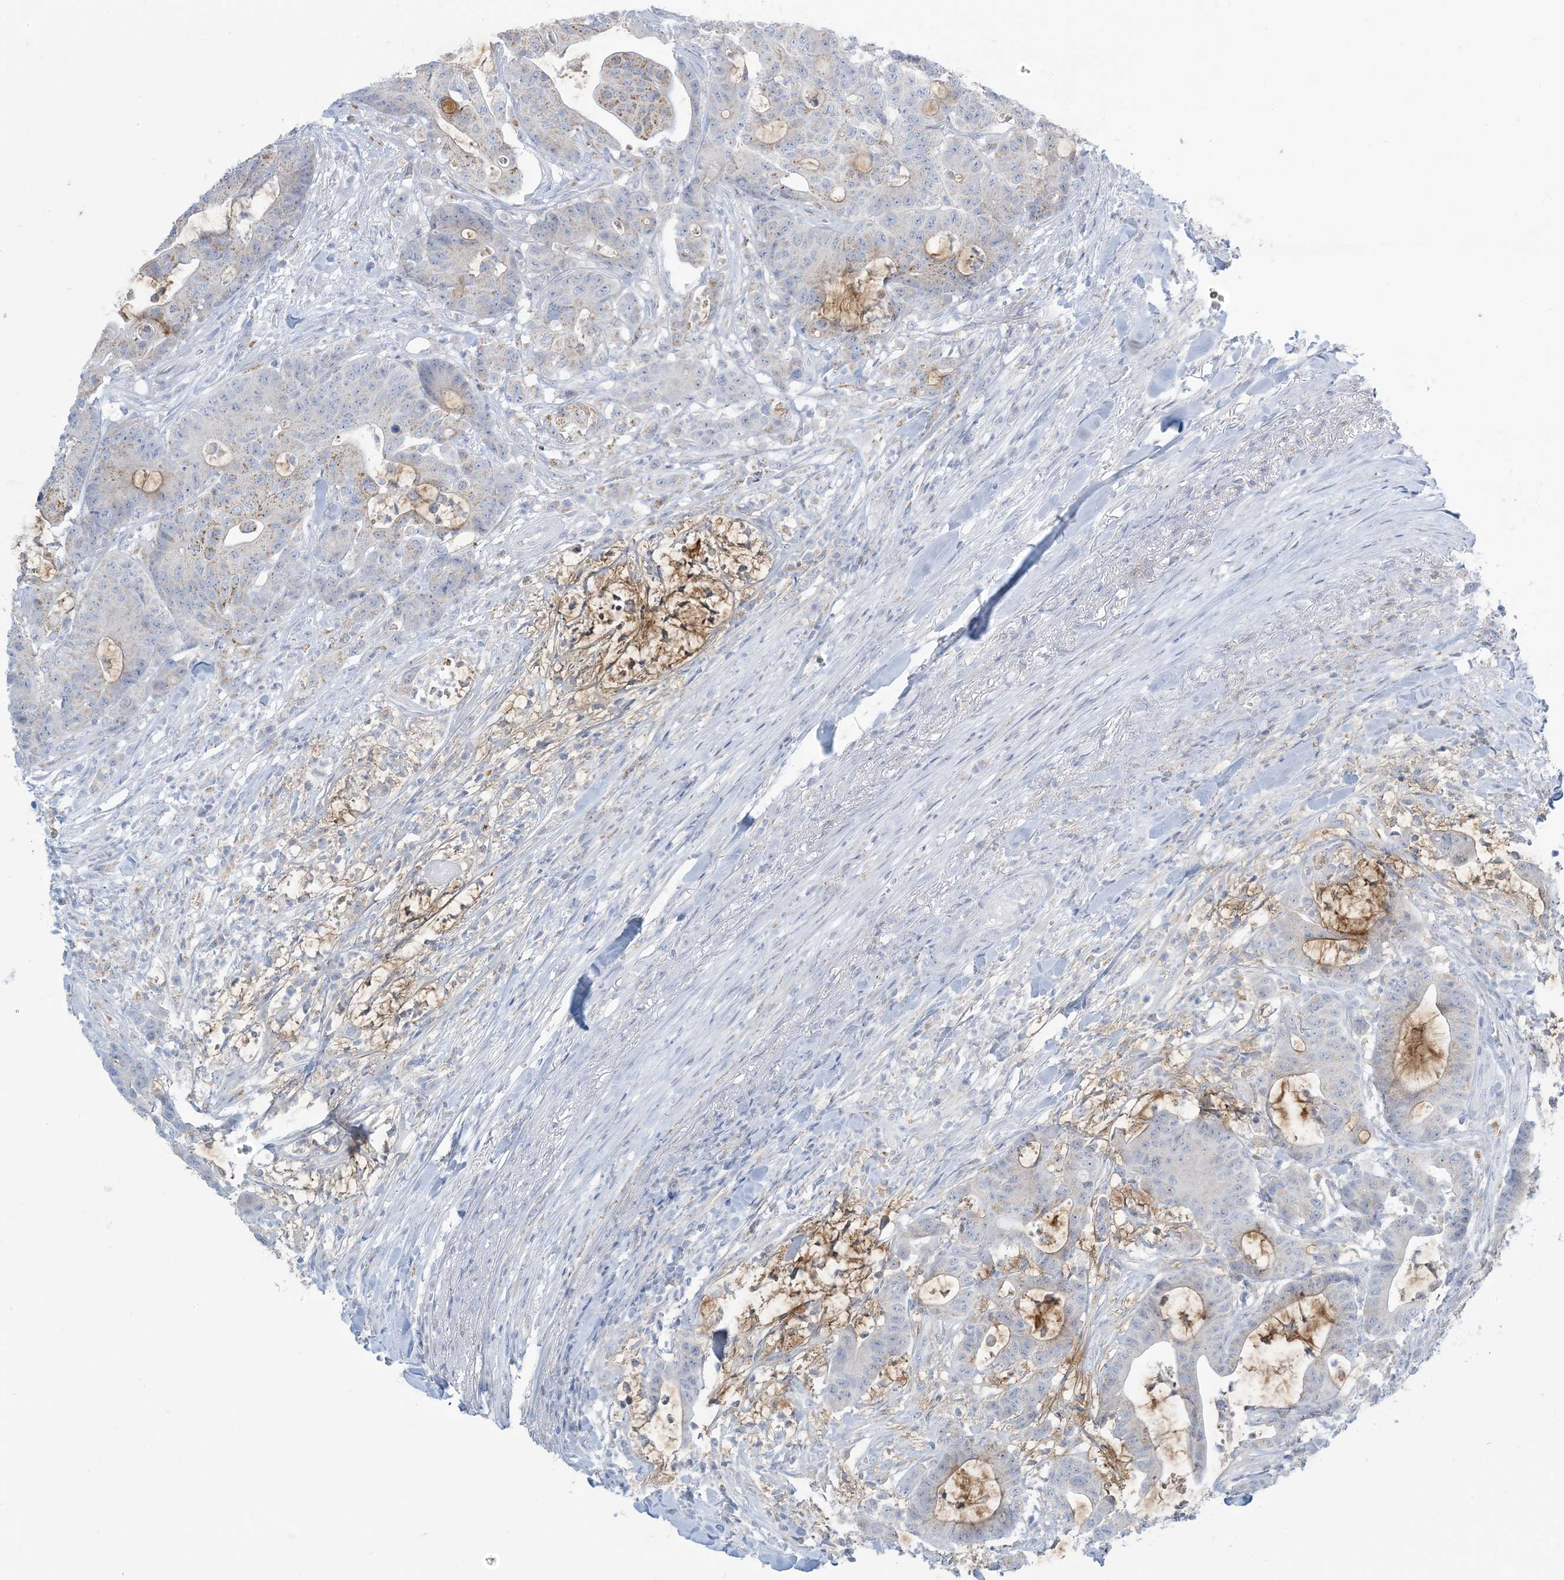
{"staining": {"intensity": "negative", "quantity": "none", "location": "none"}, "tissue": "colorectal cancer", "cell_type": "Tumor cells", "image_type": "cancer", "snomed": [{"axis": "morphology", "description": "Adenocarcinoma, NOS"}, {"axis": "topography", "description": "Colon"}], "caption": "Human colorectal cancer (adenocarcinoma) stained for a protein using IHC exhibits no expression in tumor cells.", "gene": "ZDHHC4", "patient": {"sex": "female", "age": 84}}